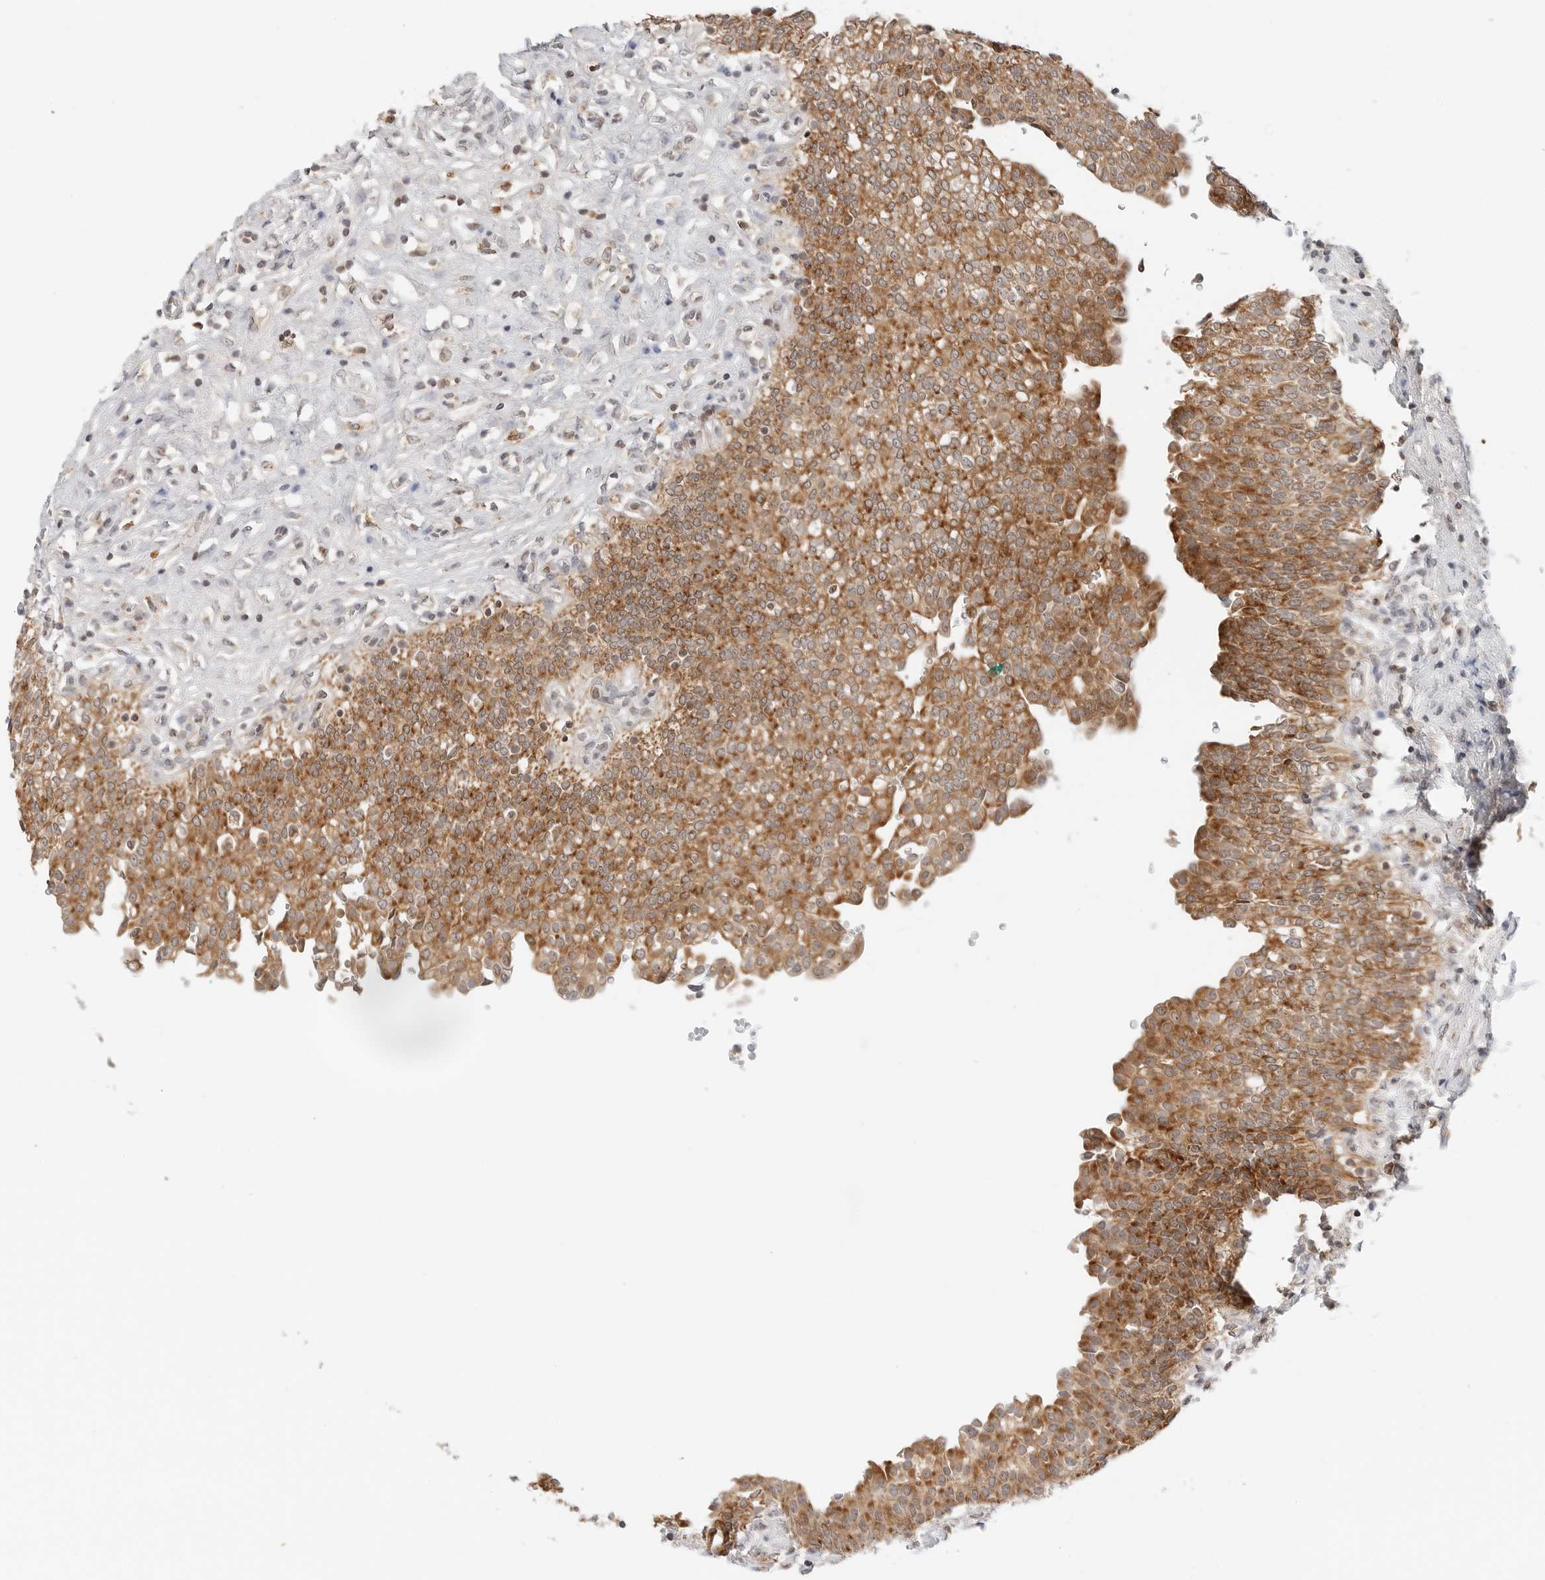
{"staining": {"intensity": "moderate", "quantity": ">75%", "location": "cytoplasmic/membranous"}, "tissue": "urinary bladder", "cell_type": "Urothelial cells", "image_type": "normal", "snomed": [{"axis": "morphology", "description": "Urothelial carcinoma, High grade"}, {"axis": "topography", "description": "Urinary bladder"}], "caption": "Brown immunohistochemical staining in normal urinary bladder exhibits moderate cytoplasmic/membranous expression in about >75% of urothelial cells. The protein of interest is shown in brown color, while the nuclei are stained blue.", "gene": "DYRK4", "patient": {"sex": "male", "age": 46}}